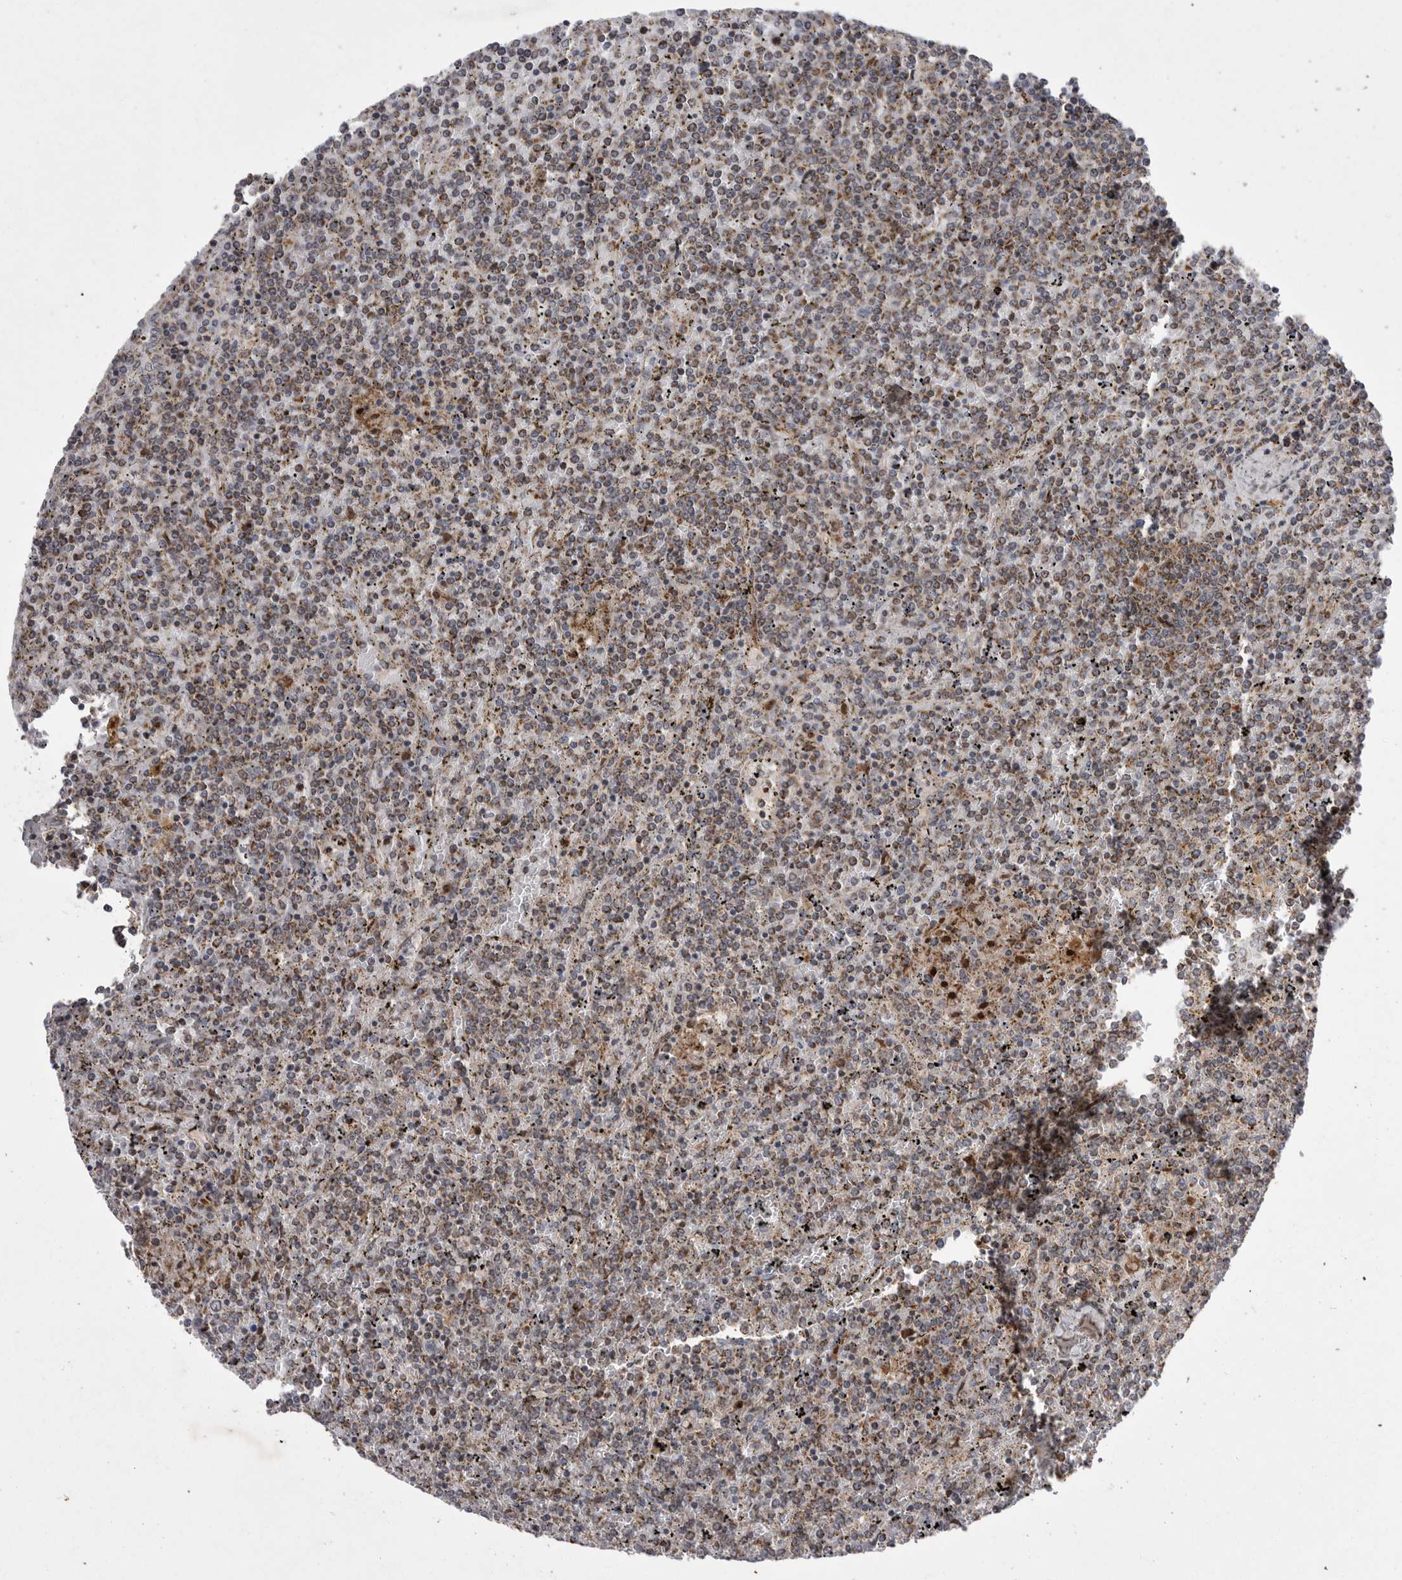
{"staining": {"intensity": "moderate", "quantity": ">75%", "location": "cytoplasmic/membranous"}, "tissue": "lymphoma", "cell_type": "Tumor cells", "image_type": "cancer", "snomed": [{"axis": "morphology", "description": "Malignant lymphoma, non-Hodgkin's type, Low grade"}, {"axis": "topography", "description": "Spleen"}], "caption": "Approximately >75% of tumor cells in malignant lymphoma, non-Hodgkin's type (low-grade) exhibit moderate cytoplasmic/membranous protein positivity as visualized by brown immunohistochemical staining.", "gene": "KYAT3", "patient": {"sex": "female", "age": 19}}